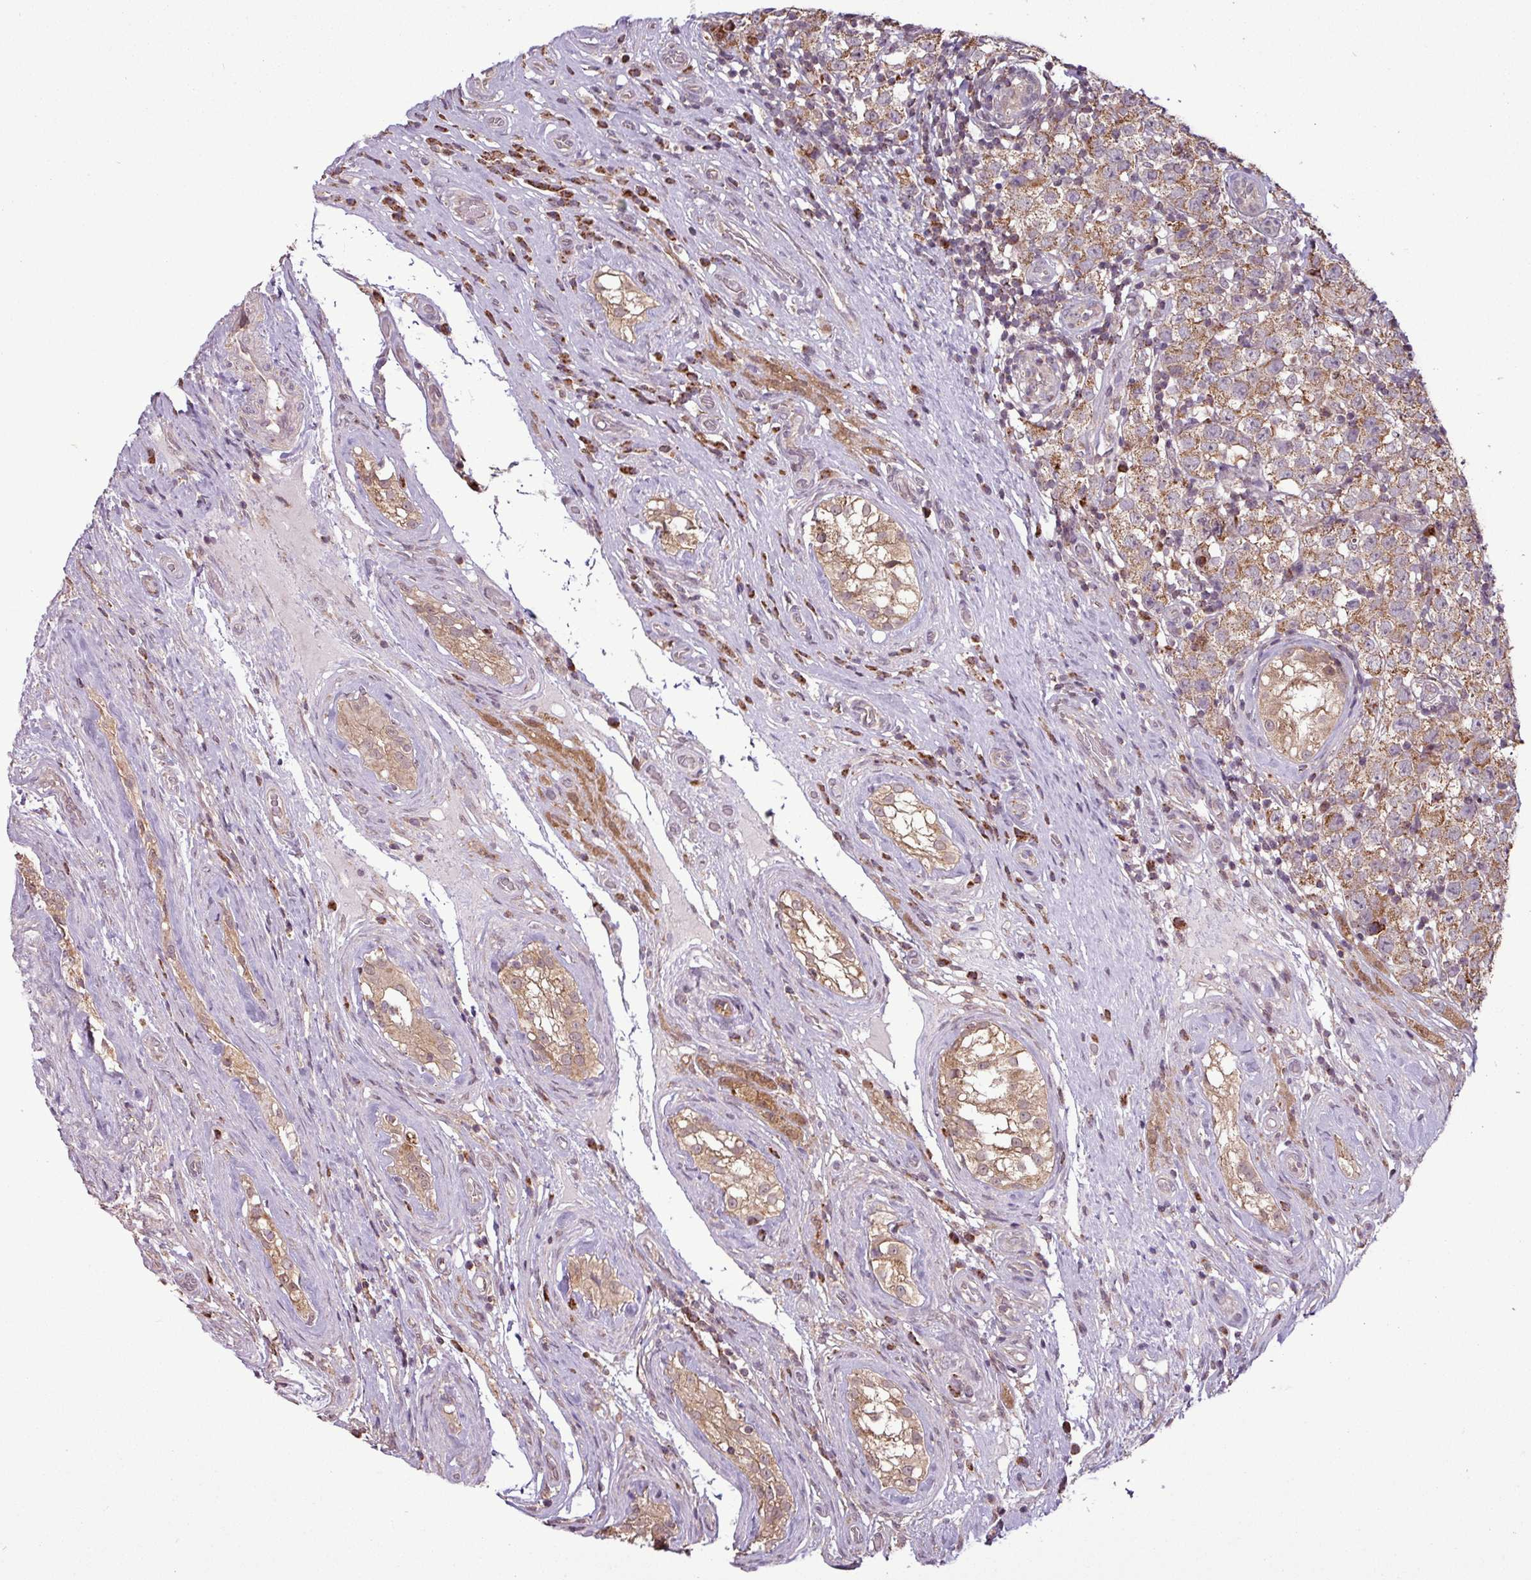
{"staining": {"intensity": "moderate", "quantity": ">75%", "location": "cytoplasmic/membranous"}, "tissue": "testis cancer", "cell_type": "Tumor cells", "image_type": "cancer", "snomed": [{"axis": "morphology", "description": "Seminoma, NOS"}, {"axis": "morphology", "description": "Carcinoma, Embryonal, NOS"}, {"axis": "topography", "description": "Testis"}], "caption": "A histopathology image of testis seminoma stained for a protein displays moderate cytoplasmic/membranous brown staining in tumor cells.", "gene": "MCTP2", "patient": {"sex": "male", "age": 41}}